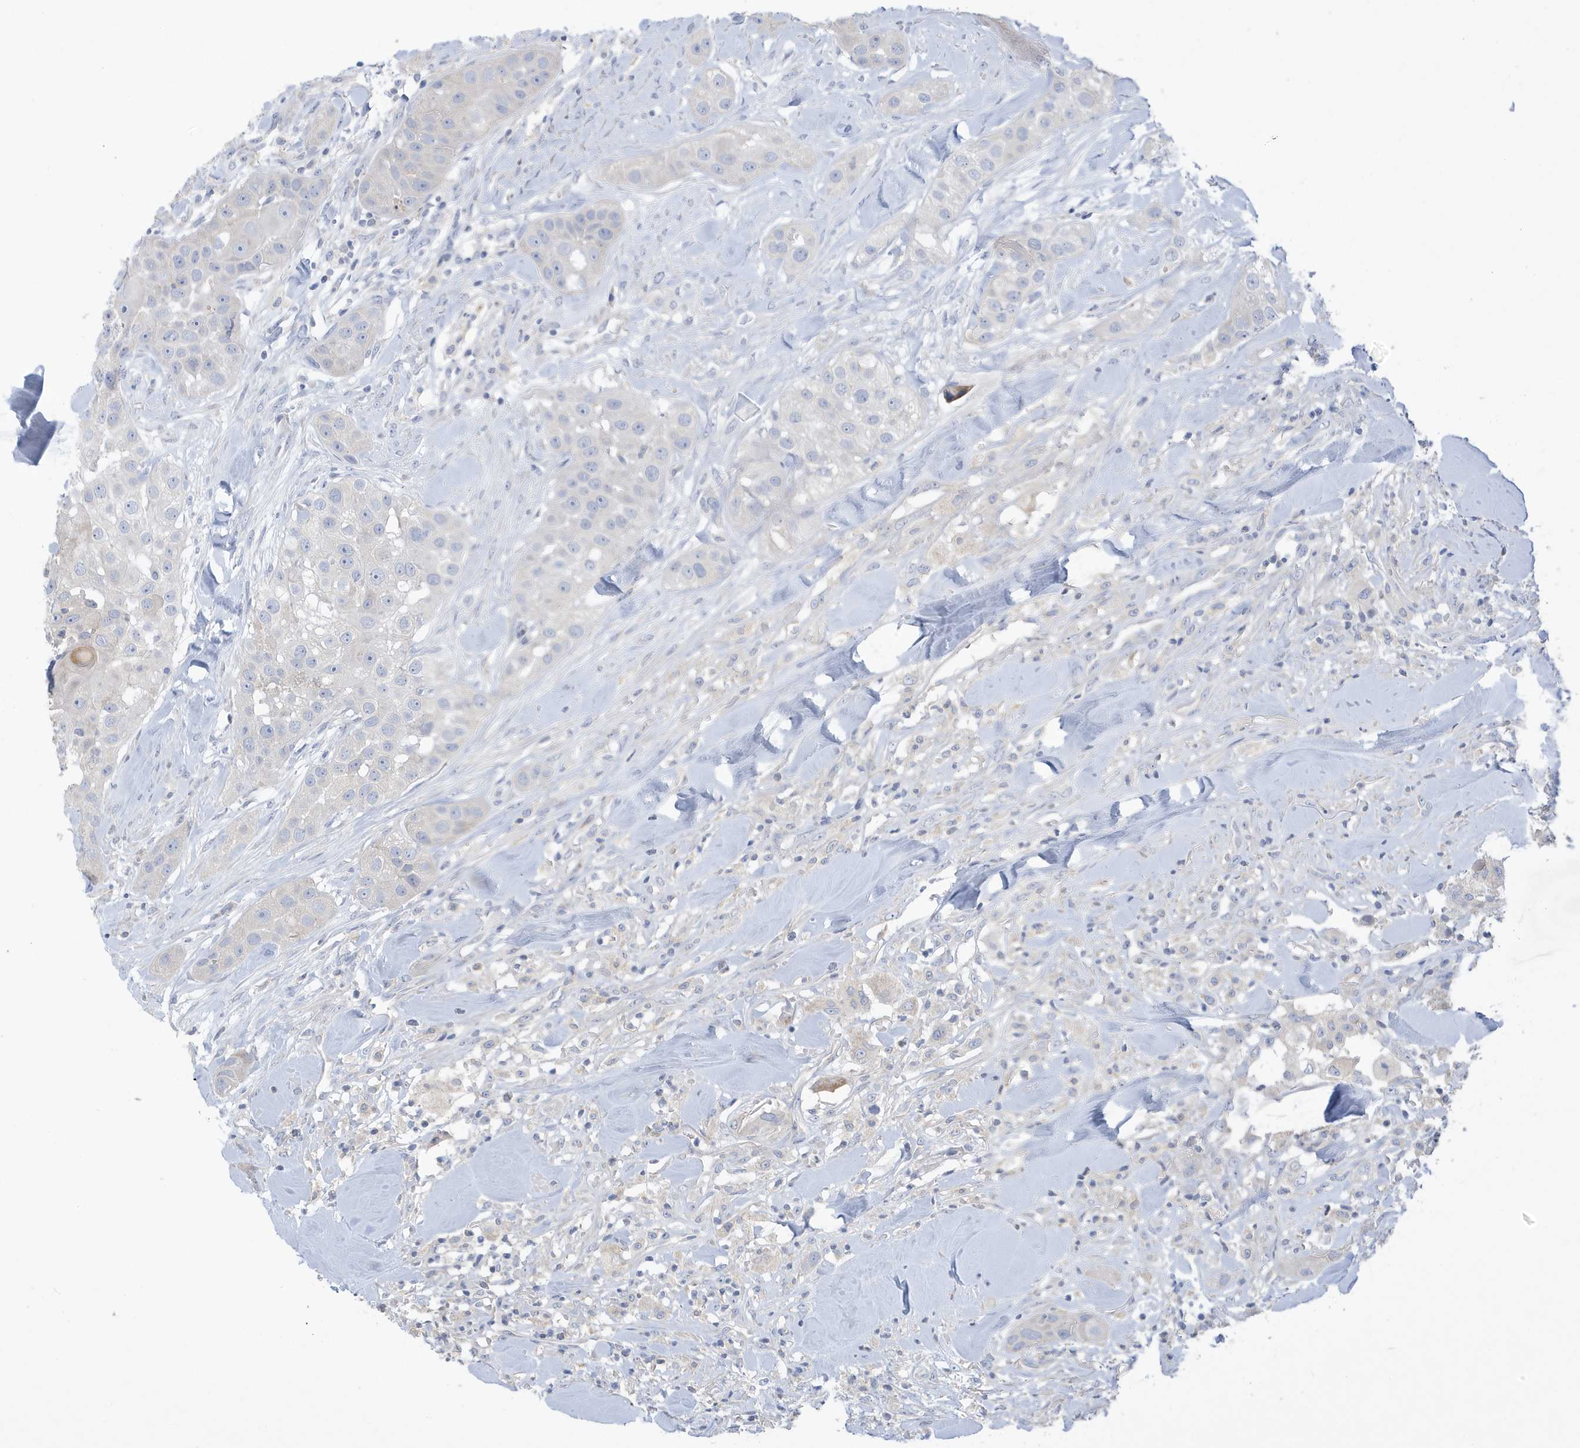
{"staining": {"intensity": "negative", "quantity": "none", "location": "none"}, "tissue": "head and neck cancer", "cell_type": "Tumor cells", "image_type": "cancer", "snomed": [{"axis": "morphology", "description": "Normal tissue, NOS"}, {"axis": "morphology", "description": "Squamous cell carcinoma, NOS"}, {"axis": "topography", "description": "Skeletal muscle"}, {"axis": "topography", "description": "Head-Neck"}], "caption": "Immunohistochemistry (IHC) photomicrograph of neoplastic tissue: human head and neck squamous cell carcinoma stained with DAB shows no significant protein positivity in tumor cells.", "gene": "ATP13A5", "patient": {"sex": "male", "age": 51}}